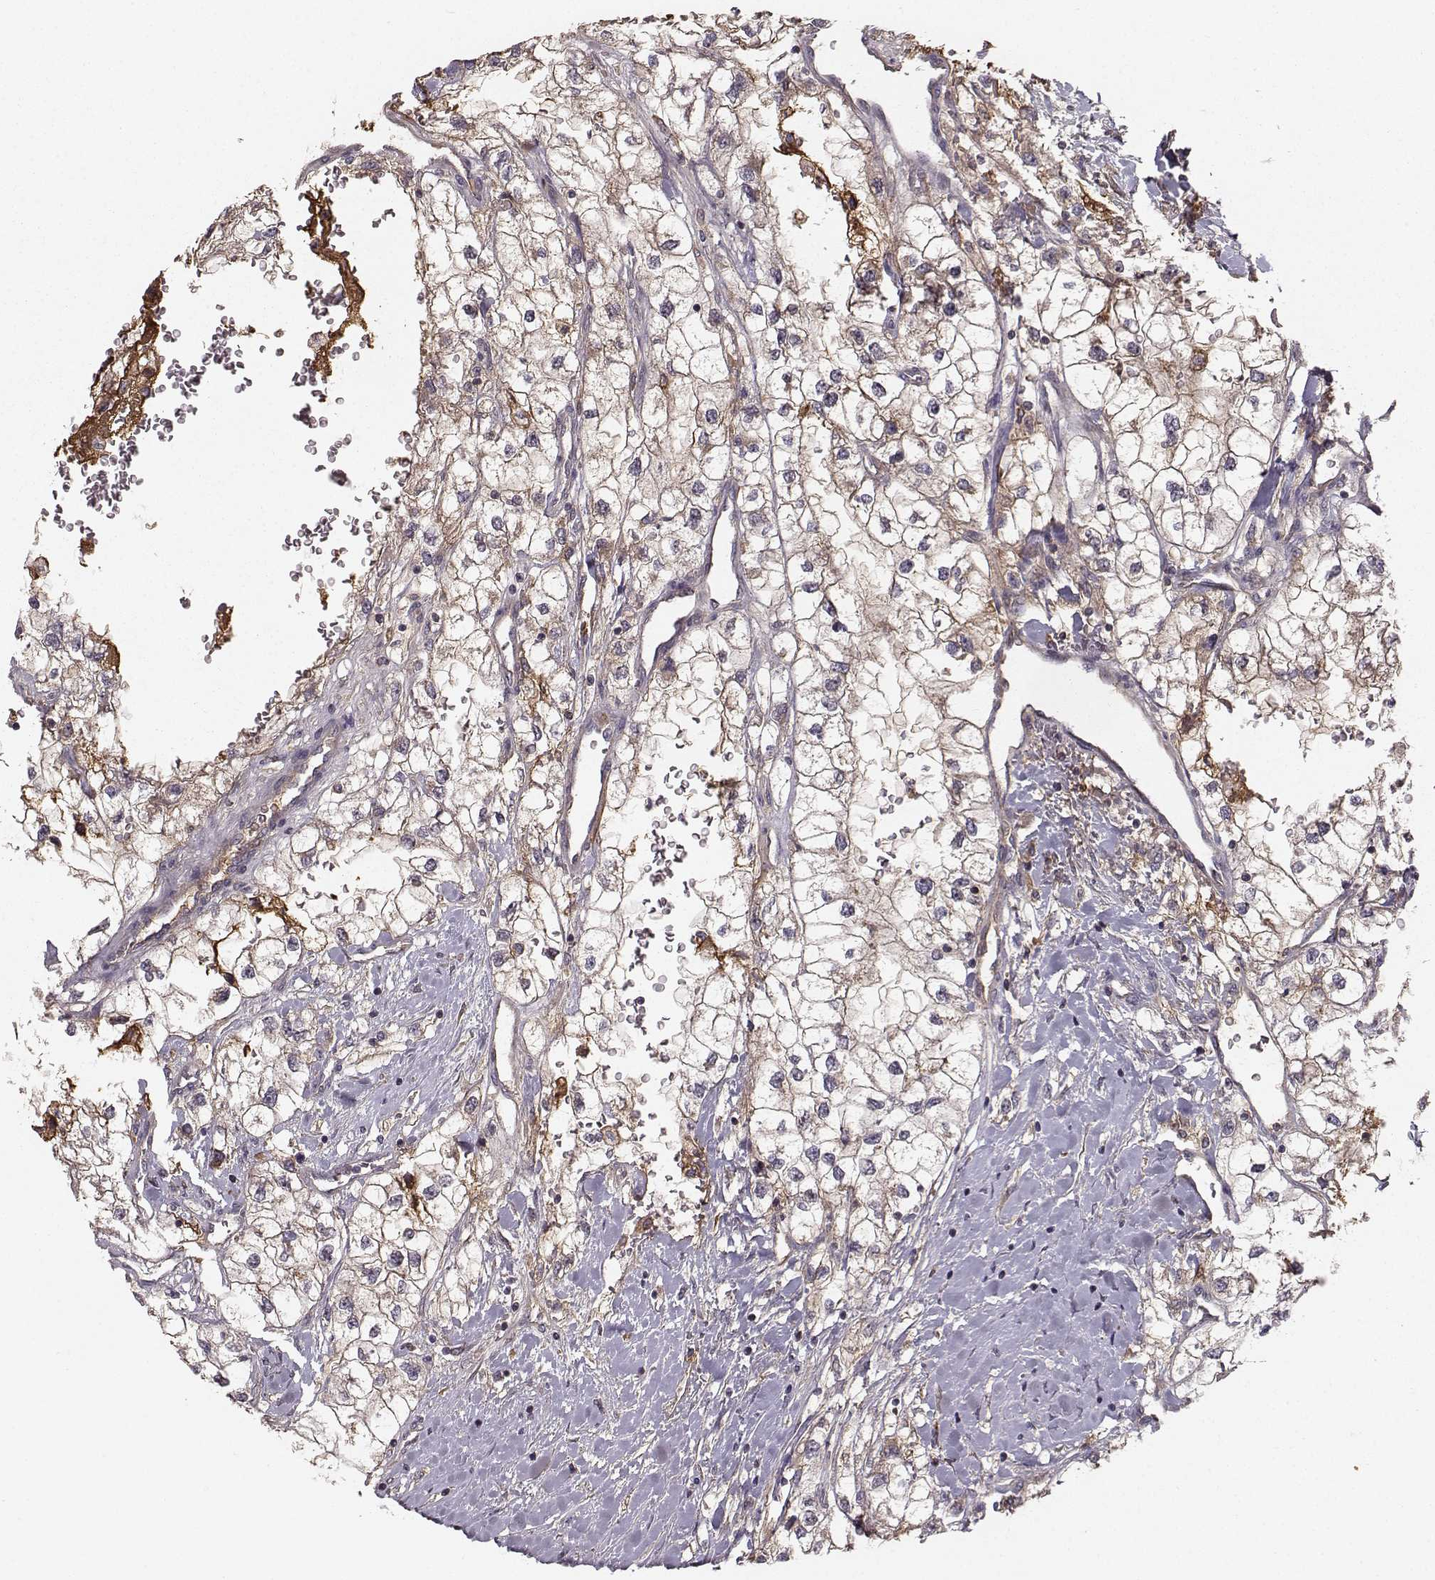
{"staining": {"intensity": "negative", "quantity": "none", "location": "none"}, "tissue": "renal cancer", "cell_type": "Tumor cells", "image_type": "cancer", "snomed": [{"axis": "morphology", "description": "Adenocarcinoma, NOS"}, {"axis": "topography", "description": "Kidney"}], "caption": "Image shows no protein expression in tumor cells of renal cancer tissue. (Brightfield microscopy of DAB immunohistochemistry (IHC) at high magnification).", "gene": "WNT6", "patient": {"sex": "male", "age": 59}}